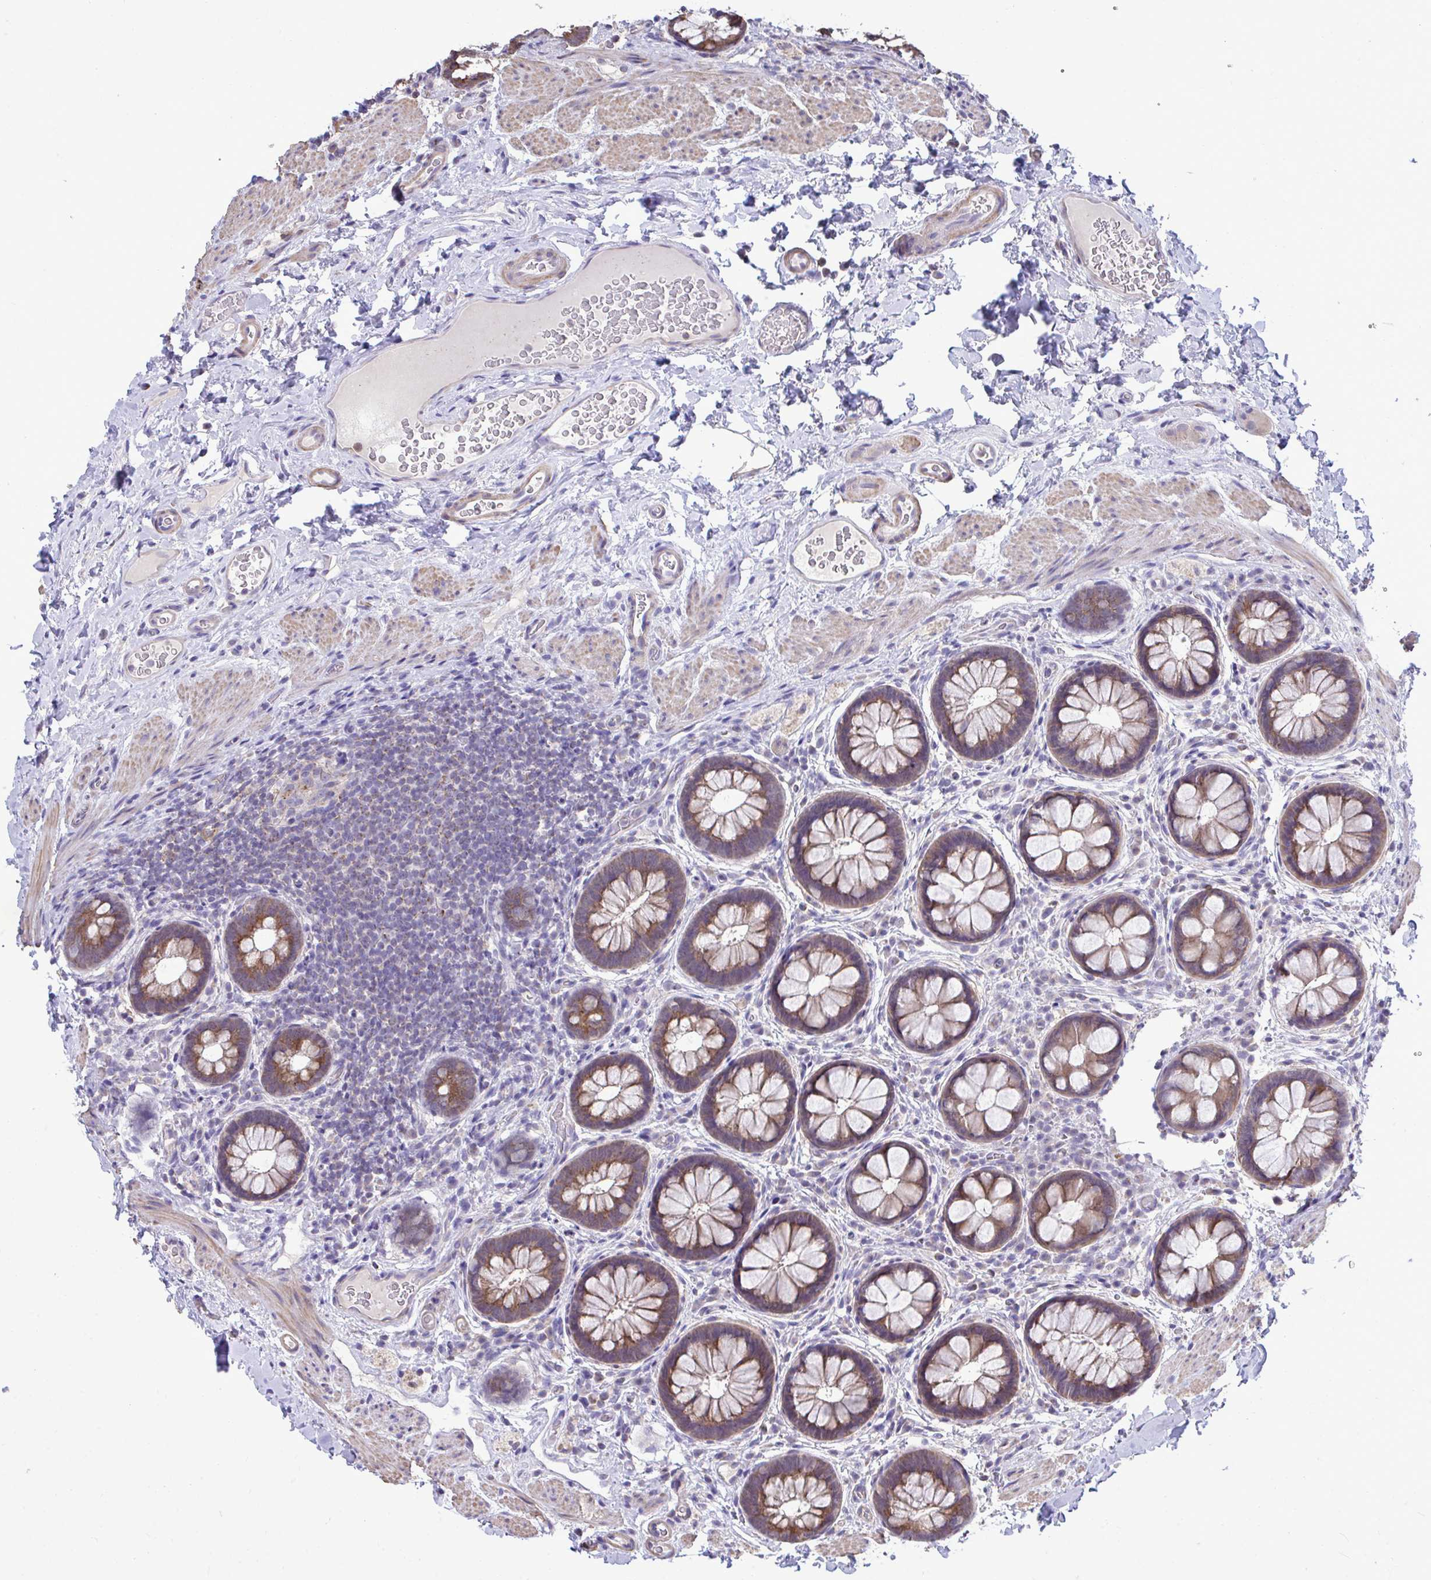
{"staining": {"intensity": "moderate", "quantity": ">75%", "location": "cytoplasmic/membranous"}, "tissue": "rectum", "cell_type": "Glandular cells", "image_type": "normal", "snomed": [{"axis": "morphology", "description": "Normal tissue, NOS"}, {"axis": "topography", "description": "Rectum"}], "caption": "Moderate cytoplasmic/membranous staining for a protein is appreciated in about >75% of glandular cells of benign rectum using IHC.", "gene": "ENSG00000269547", "patient": {"sex": "female", "age": 69}}